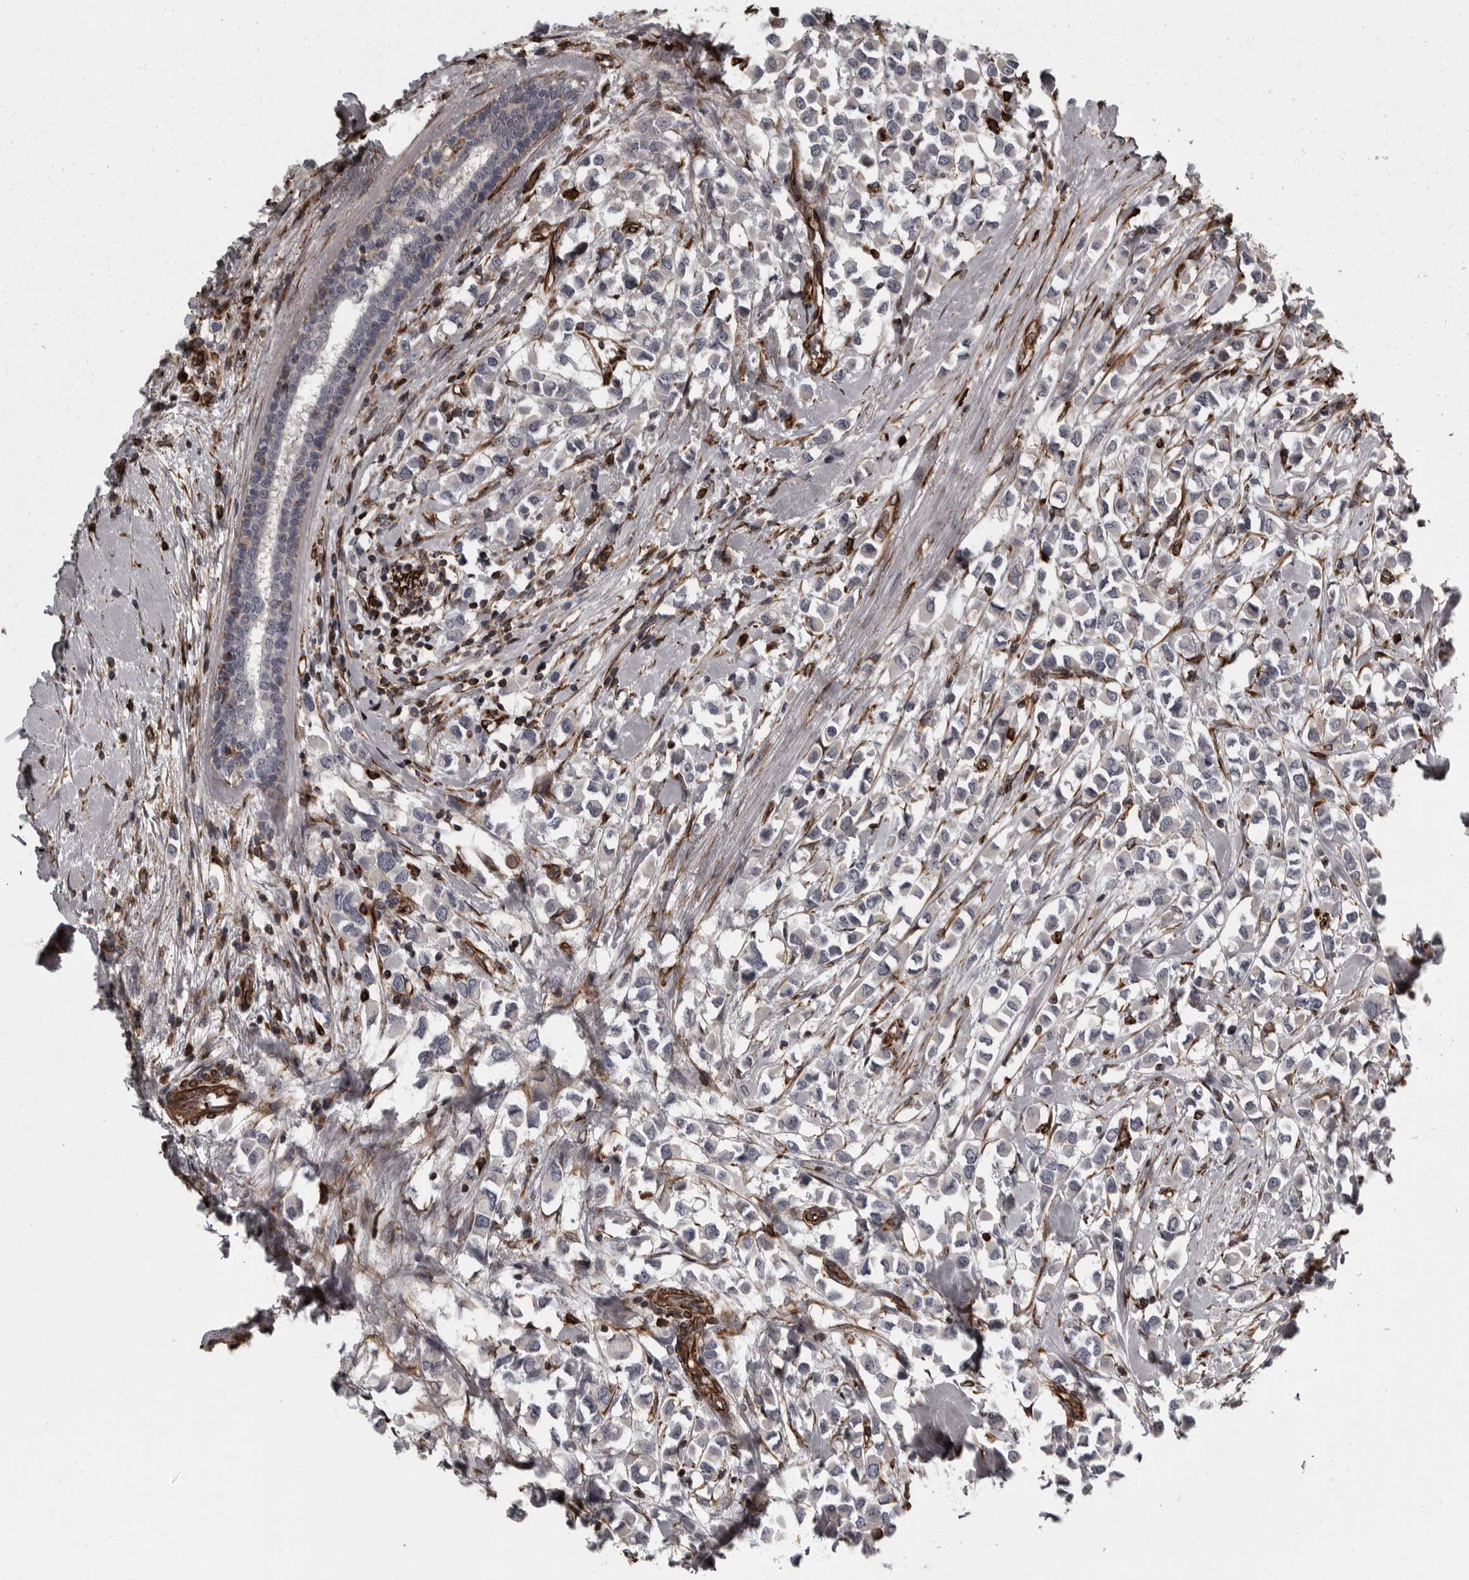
{"staining": {"intensity": "negative", "quantity": "none", "location": "none"}, "tissue": "breast cancer", "cell_type": "Tumor cells", "image_type": "cancer", "snomed": [{"axis": "morphology", "description": "Duct carcinoma"}, {"axis": "topography", "description": "Breast"}], "caption": "Photomicrograph shows no significant protein positivity in tumor cells of breast cancer.", "gene": "FAAP100", "patient": {"sex": "female", "age": 61}}